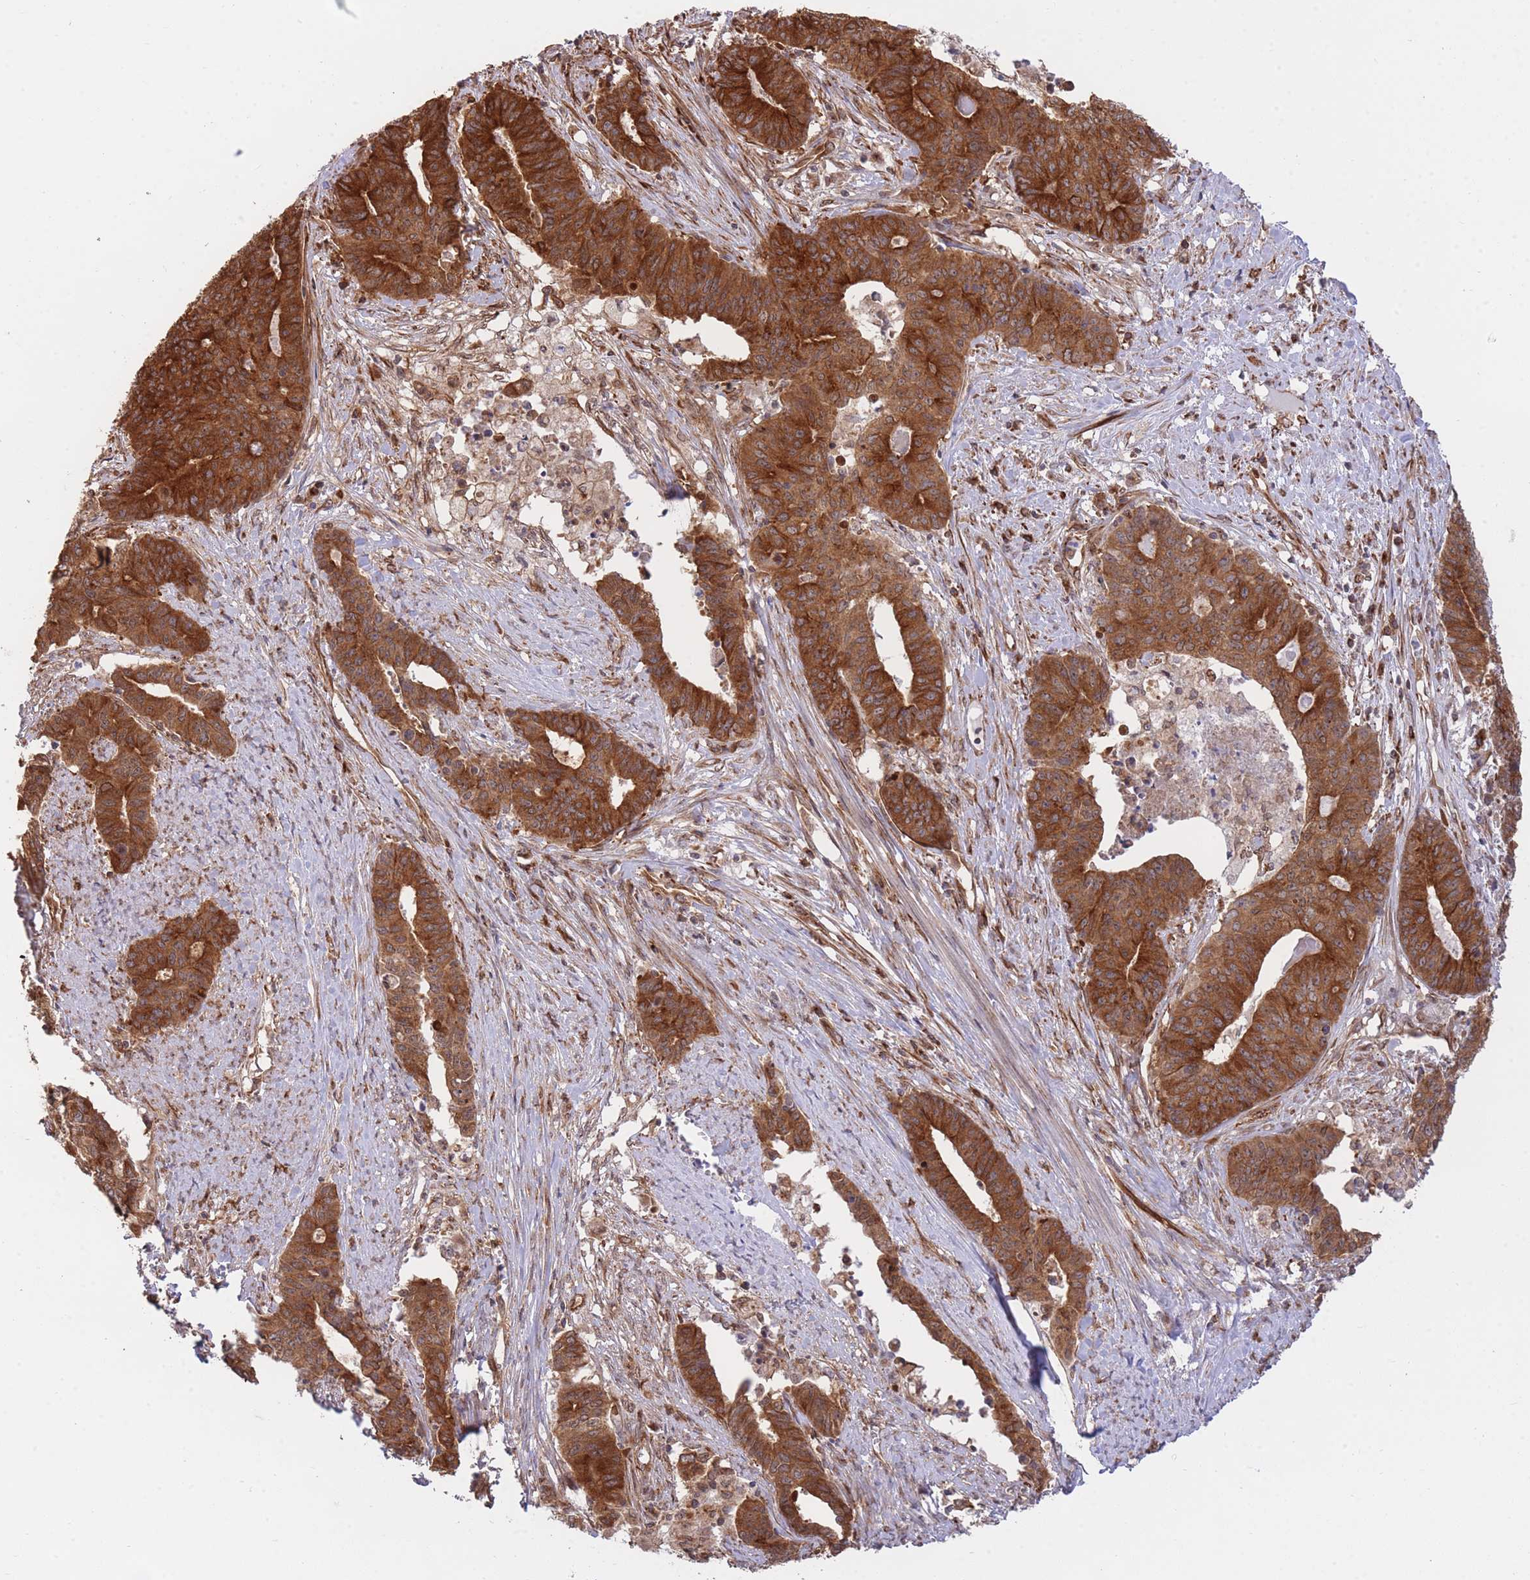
{"staining": {"intensity": "strong", "quantity": ">75%", "location": "cytoplasmic/membranous"}, "tissue": "endometrial cancer", "cell_type": "Tumor cells", "image_type": "cancer", "snomed": [{"axis": "morphology", "description": "Adenocarcinoma, NOS"}, {"axis": "topography", "description": "Endometrium"}], "caption": "There is high levels of strong cytoplasmic/membranous expression in tumor cells of endometrial cancer, as demonstrated by immunohistochemical staining (brown color).", "gene": "EXOSC8", "patient": {"sex": "female", "age": 59}}